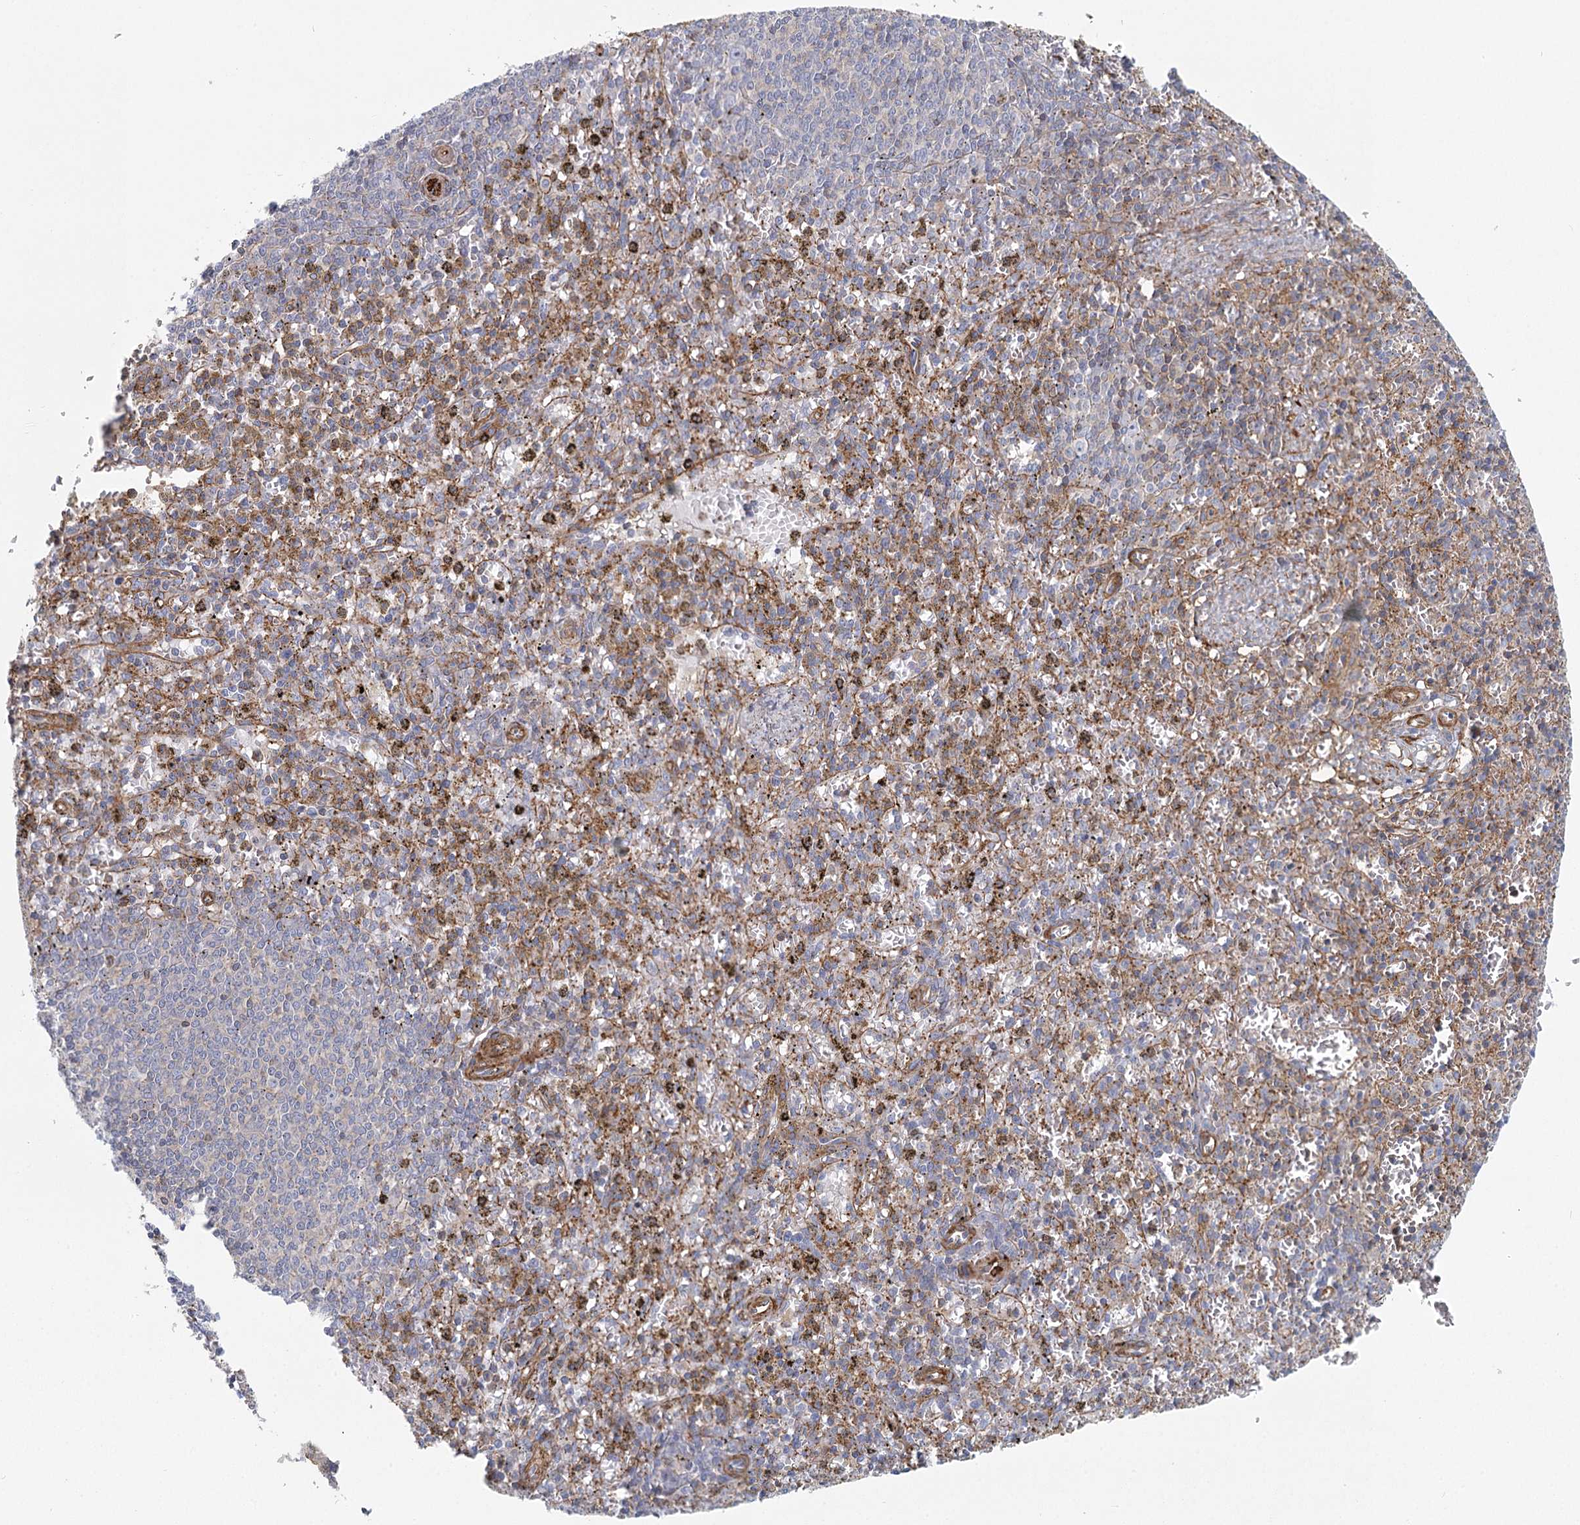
{"staining": {"intensity": "weak", "quantity": "<25%", "location": "cytoplasmic/membranous"}, "tissue": "spleen", "cell_type": "Cells in red pulp", "image_type": "normal", "snomed": [{"axis": "morphology", "description": "Normal tissue, NOS"}, {"axis": "topography", "description": "Spleen"}], "caption": "Immunohistochemistry (IHC) image of unremarkable spleen: human spleen stained with DAB (3,3'-diaminobenzidine) shows no significant protein positivity in cells in red pulp.", "gene": "IFT46", "patient": {"sex": "male", "age": 72}}